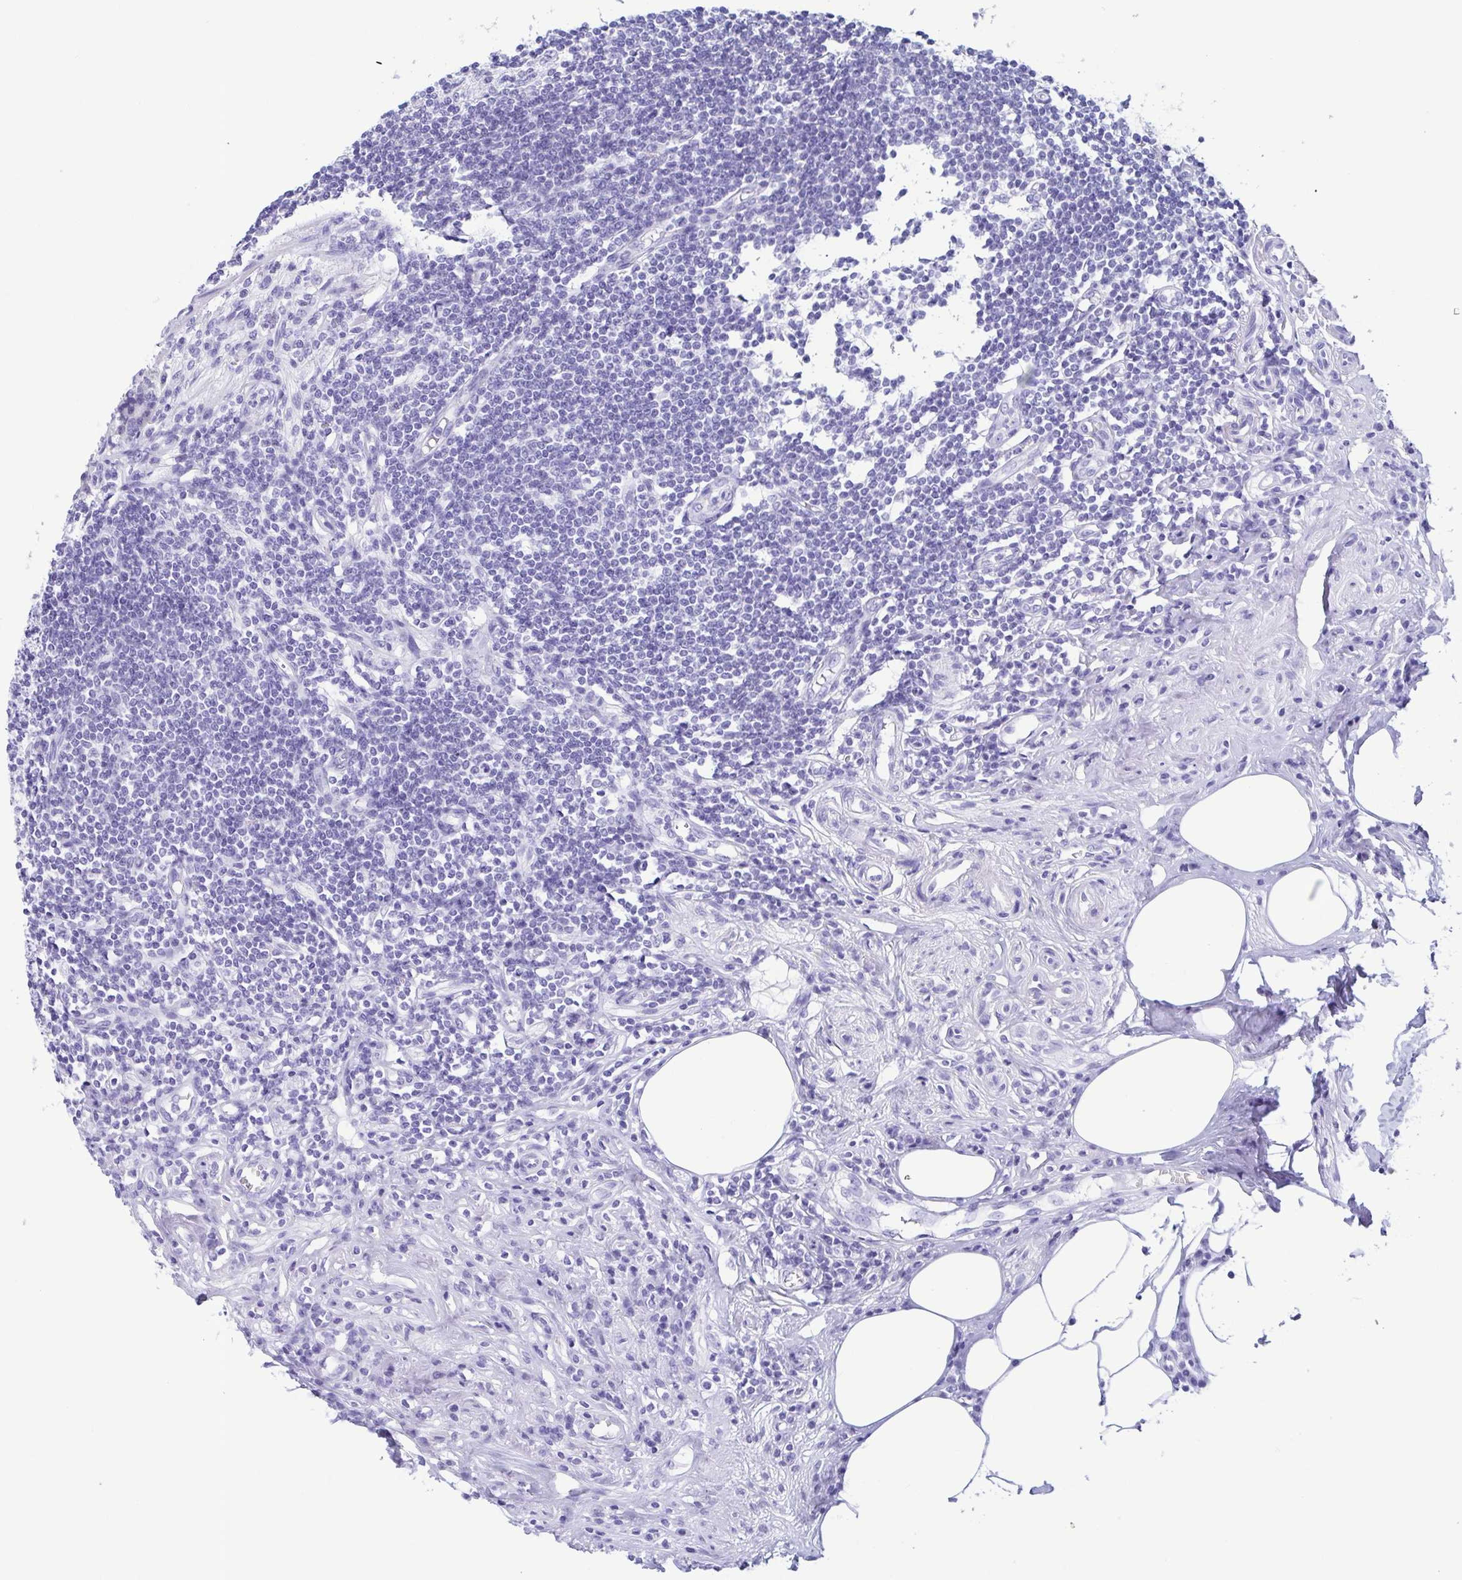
{"staining": {"intensity": "negative", "quantity": "none", "location": "none"}, "tissue": "appendix", "cell_type": "Glandular cells", "image_type": "normal", "snomed": [{"axis": "morphology", "description": "Normal tissue, NOS"}, {"axis": "topography", "description": "Appendix"}], "caption": "A photomicrograph of human appendix is negative for staining in glandular cells. (DAB (3,3'-diaminobenzidine) immunohistochemistry (IHC) with hematoxylin counter stain).", "gene": "TSPY10", "patient": {"sex": "female", "age": 57}}